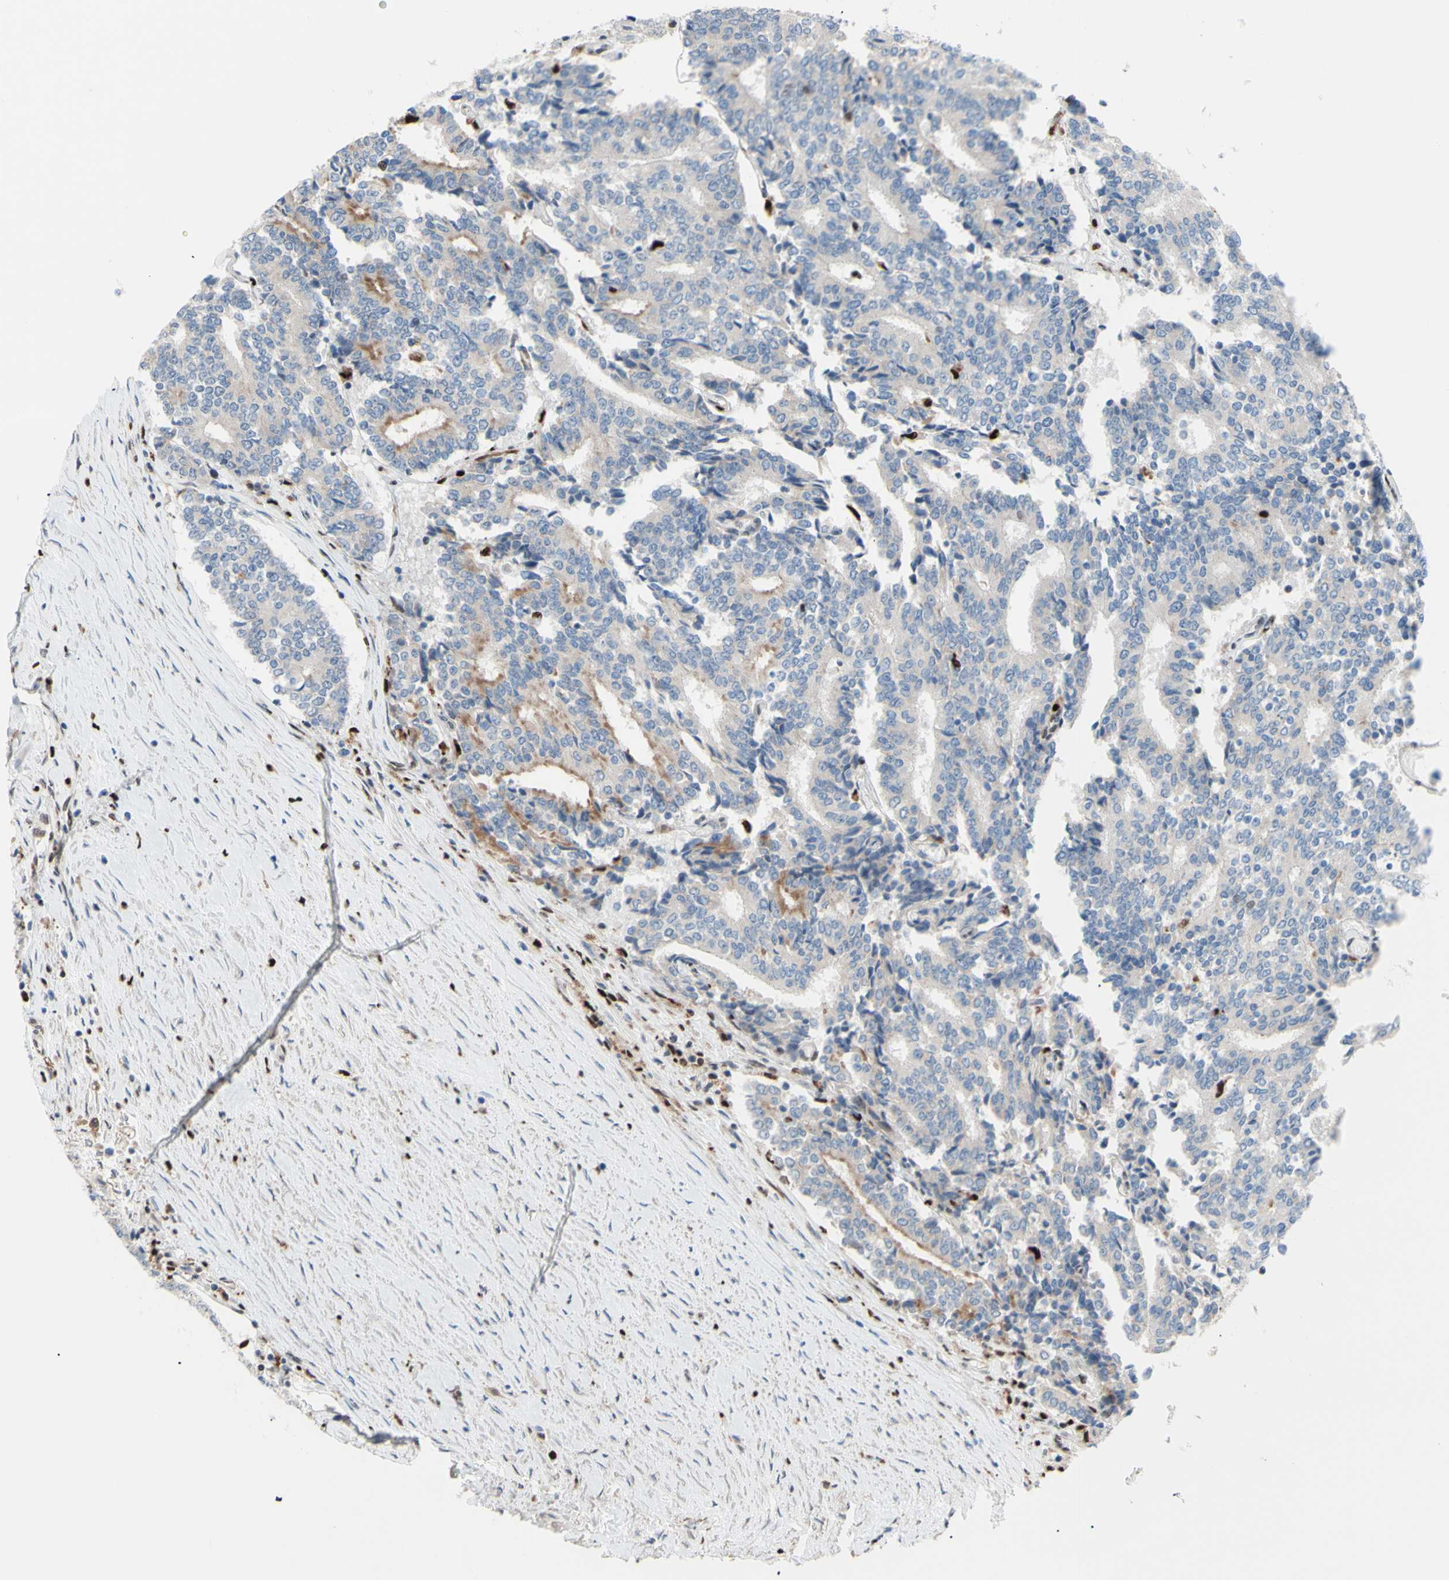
{"staining": {"intensity": "weak", "quantity": ">75%", "location": "cytoplasmic/membranous"}, "tissue": "prostate cancer", "cell_type": "Tumor cells", "image_type": "cancer", "snomed": [{"axis": "morphology", "description": "Normal tissue, NOS"}, {"axis": "morphology", "description": "Adenocarcinoma, High grade"}, {"axis": "topography", "description": "Prostate"}, {"axis": "topography", "description": "Seminal veicle"}], "caption": "Immunohistochemical staining of human adenocarcinoma (high-grade) (prostate) demonstrates low levels of weak cytoplasmic/membranous expression in about >75% of tumor cells.", "gene": "EED", "patient": {"sex": "male", "age": 55}}